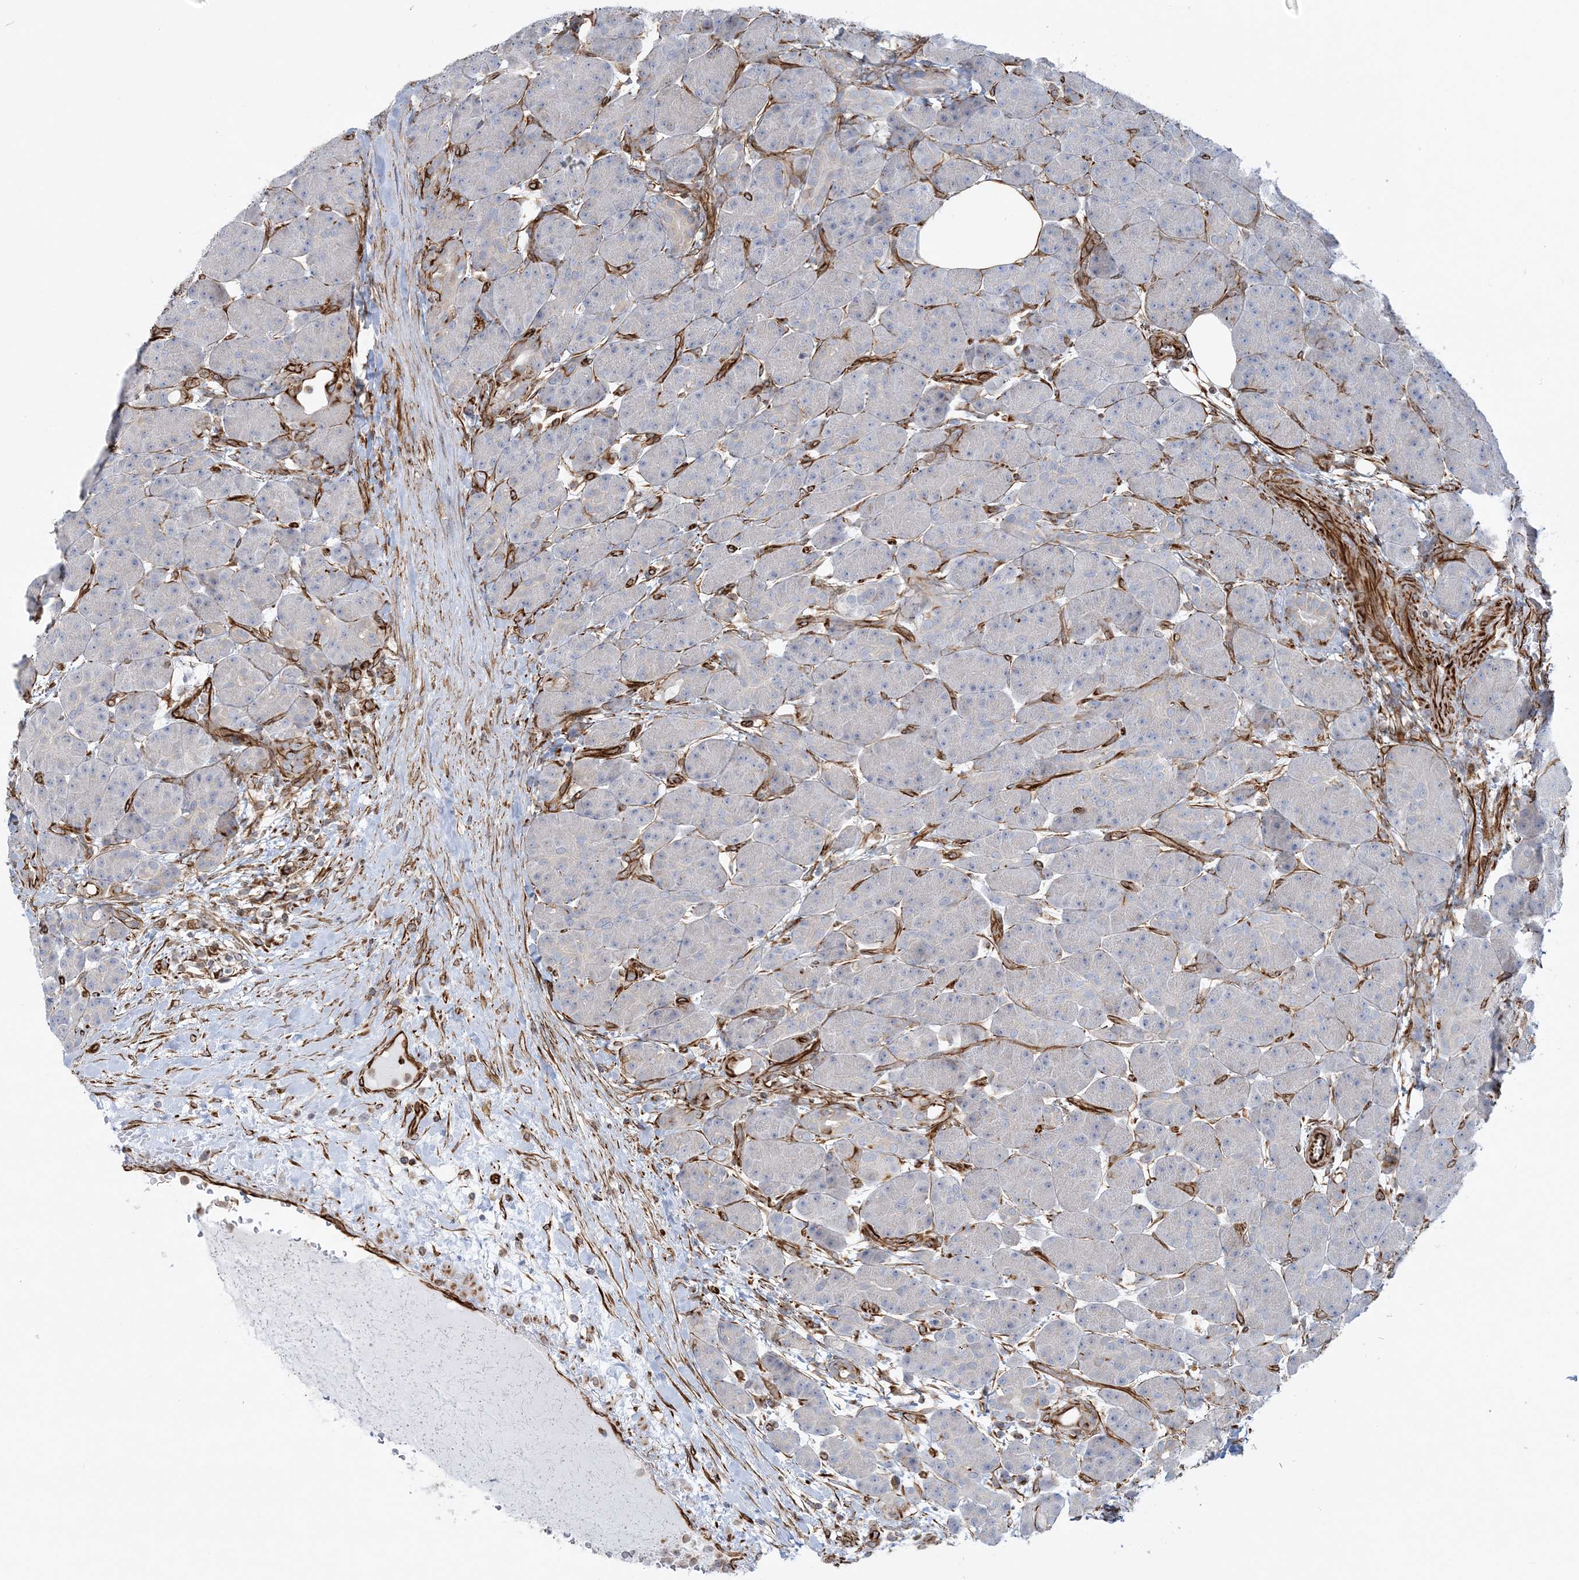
{"staining": {"intensity": "moderate", "quantity": "<25%", "location": "cytoplasmic/membranous"}, "tissue": "pancreas", "cell_type": "Exocrine glandular cells", "image_type": "normal", "snomed": [{"axis": "morphology", "description": "Normal tissue, NOS"}, {"axis": "topography", "description": "Pancreas"}], "caption": "Protein staining of unremarkable pancreas demonstrates moderate cytoplasmic/membranous positivity in about <25% of exocrine glandular cells. The staining was performed using DAB, with brown indicating positive protein expression. Nuclei are stained blue with hematoxylin.", "gene": "SCLT1", "patient": {"sex": "male", "age": 63}}